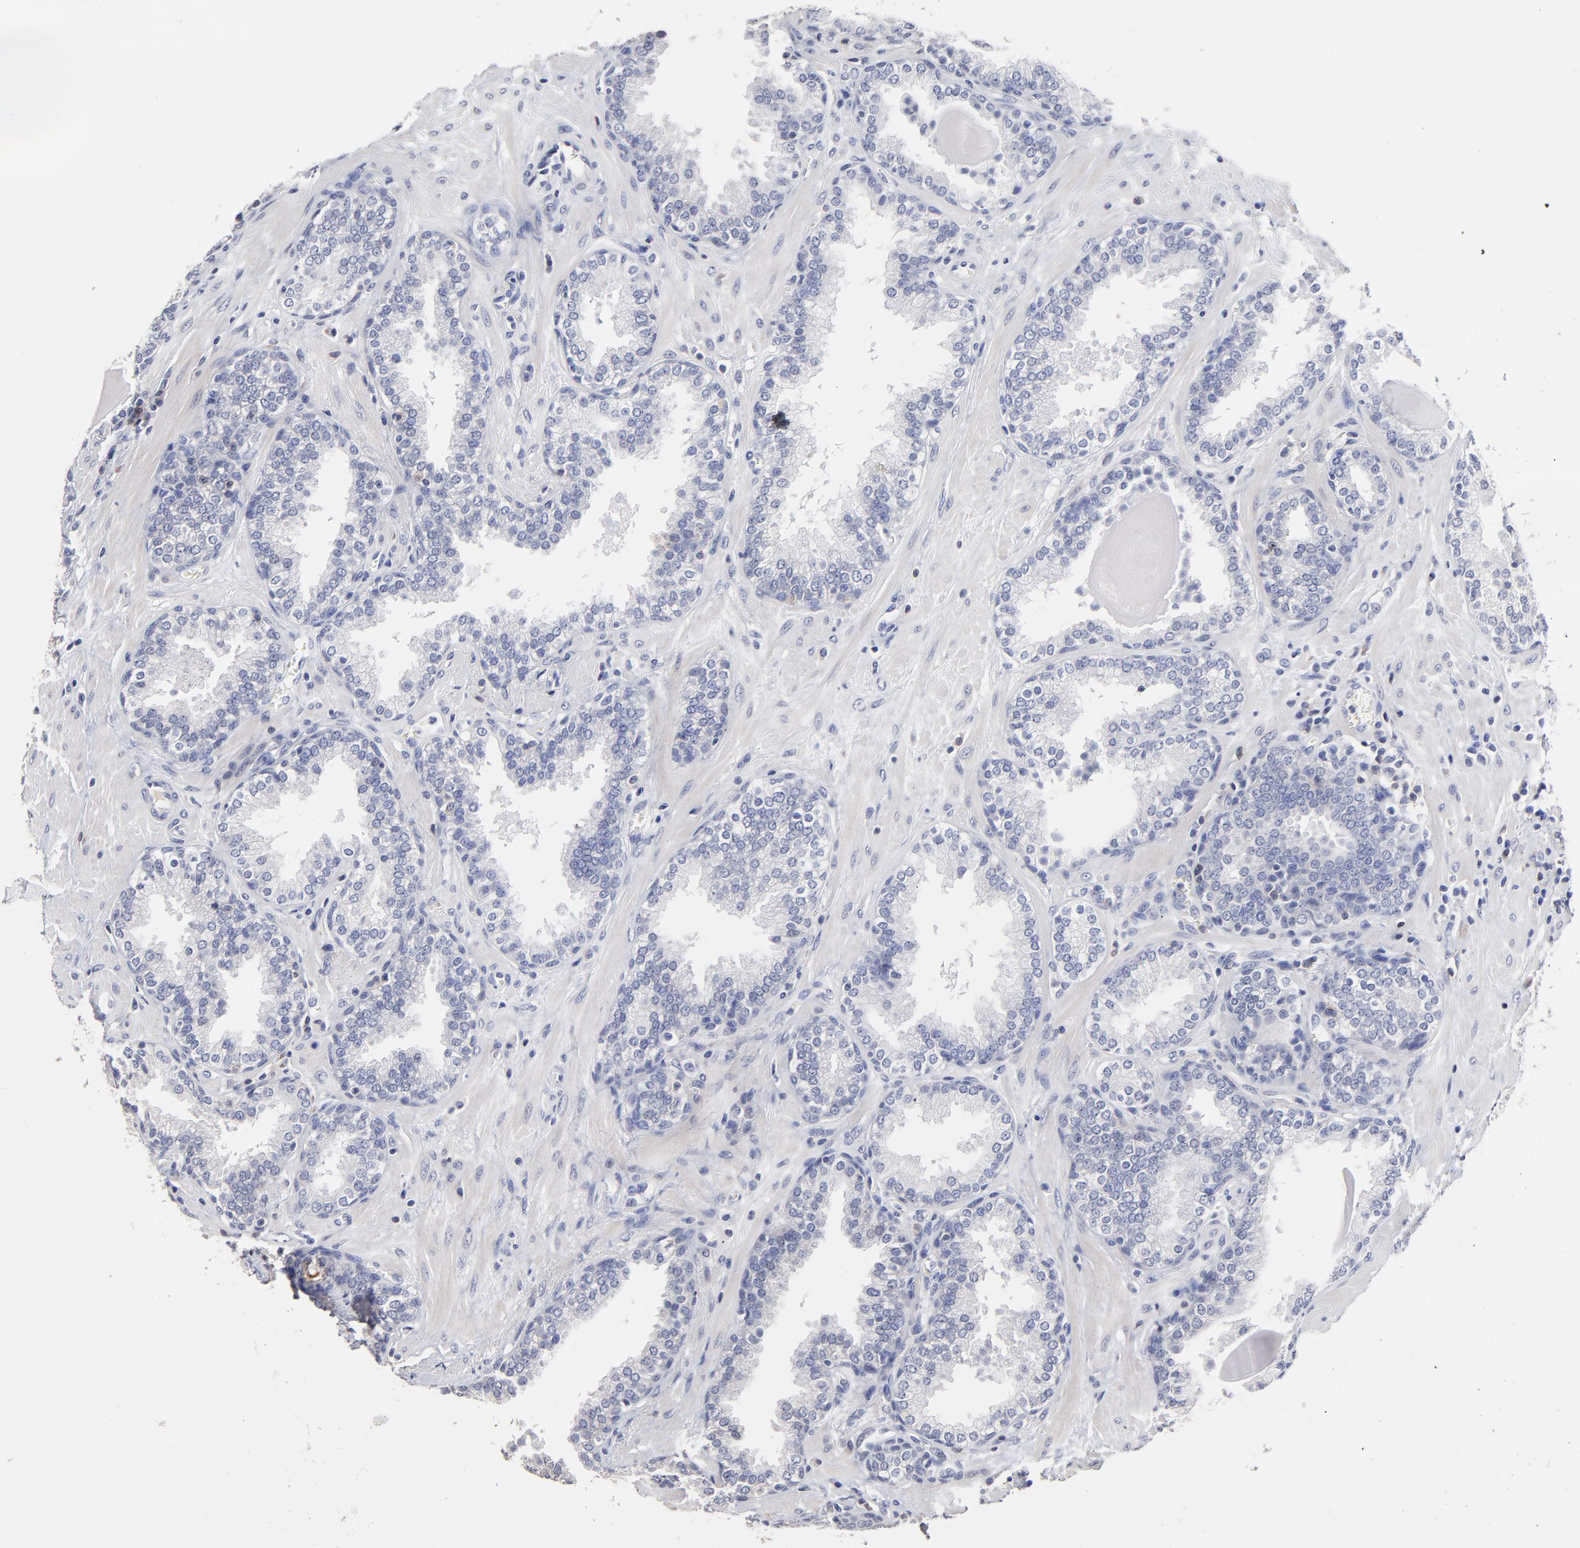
{"staining": {"intensity": "negative", "quantity": "none", "location": "none"}, "tissue": "prostate", "cell_type": "Glandular cells", "image_type": "normal", "snomed": [{"axis": "morphology", "description": "Normal tissue, NOS"}, {"axis": "topography", "description": "Prostate"}], "caption": "Immunohistochemistry photomicrograph of benign prostate: human prostate stained with DAB displays no significant protein expression in glandular cells.", "gene": "TRAT1", "patient": {"sex": "male", "age": 51}}